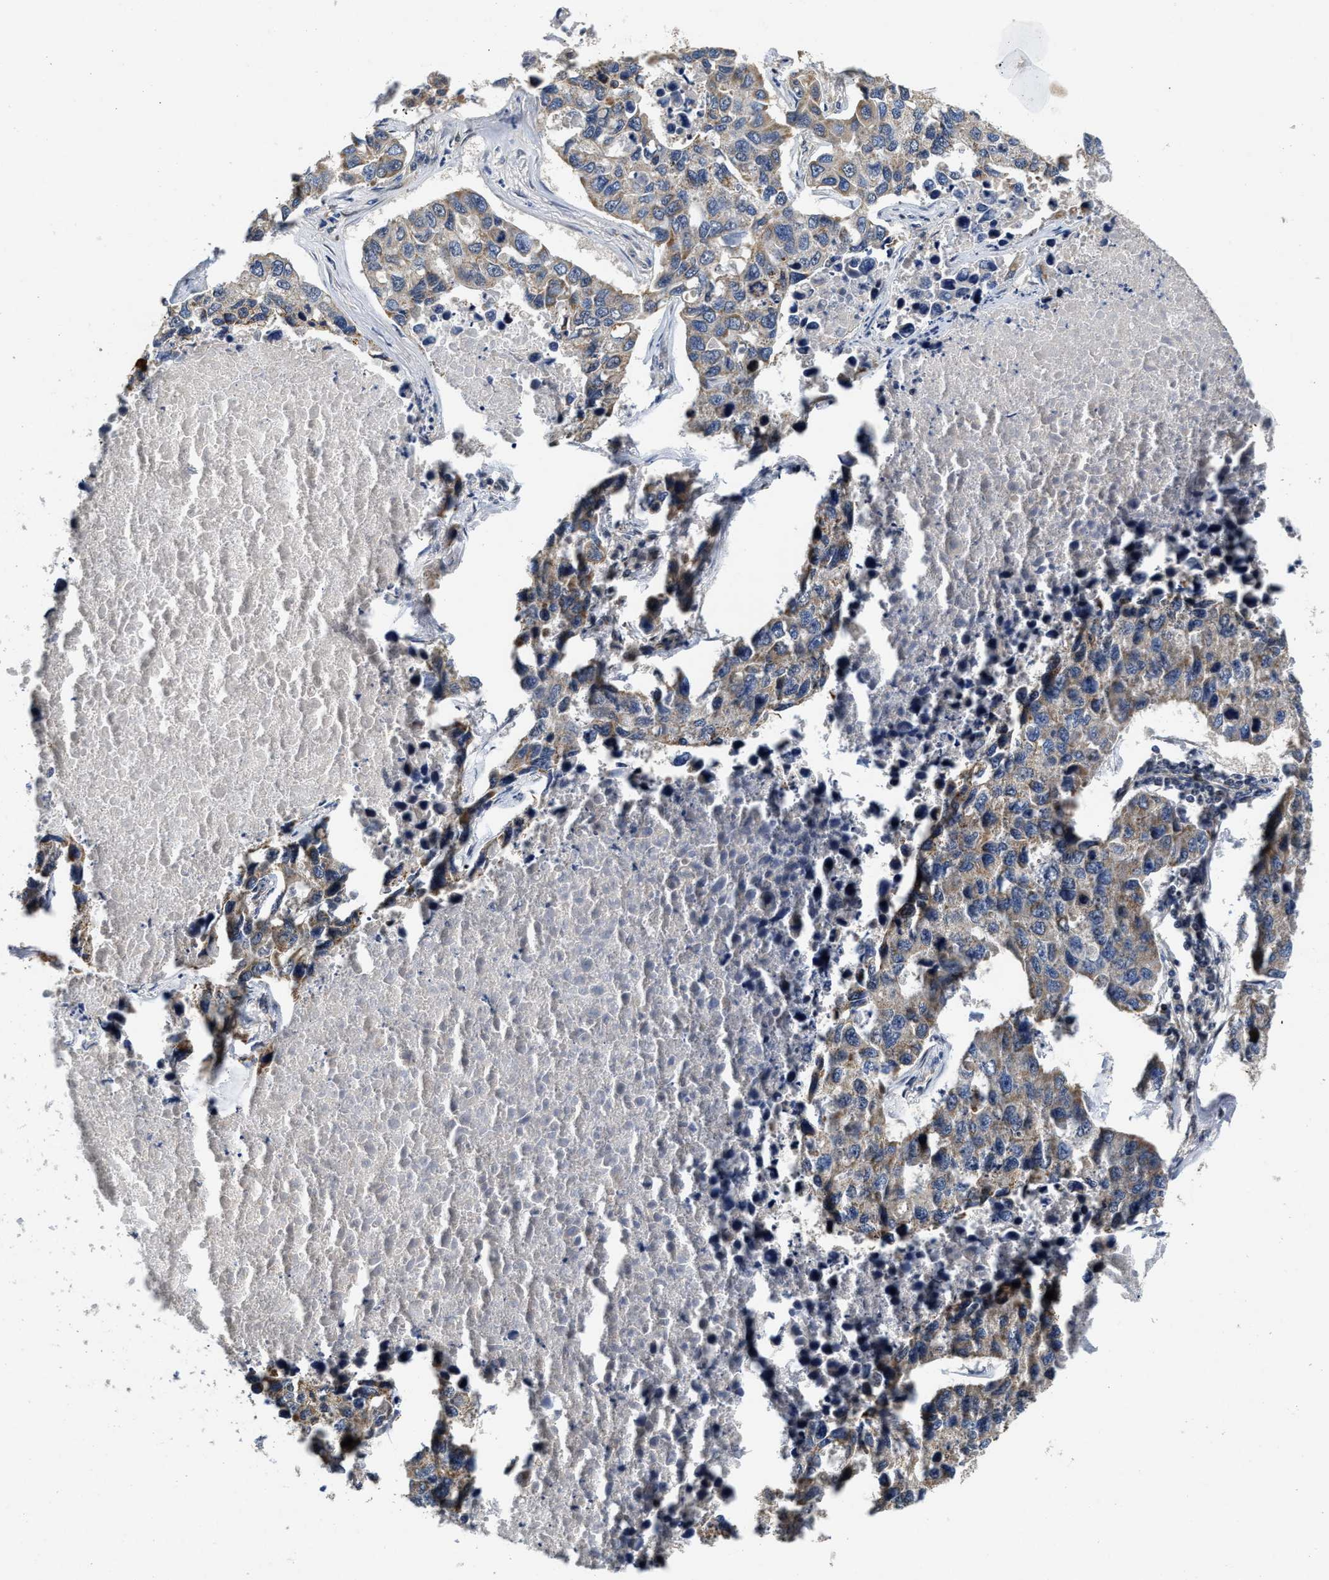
{"staining": {"intensity": "weak", "quantity": "25%-75%", "location": "cytoplasmic/membranous"}, "tissue": "lung cancer", "cell_type": "Tumor cells", "image_type": "cancer", "snomed": [{"axis": "morphology", "description": "Adenocarcinoma, NOS"}, {"axis": "topography", "description": "Lung"}], "caption": "Lung adenocarcinoma stained for a protein reveals weak cytoplasmic/membranous positivity in tumor cells. The staining was performed using DAB (3,3'-diaminobenzidine), with brown indicating positive protein expression. Nuclei are stained blue with hematoxylin.", "gene": "SCYL2", "patient": {"sex": "male", "age": 64}}